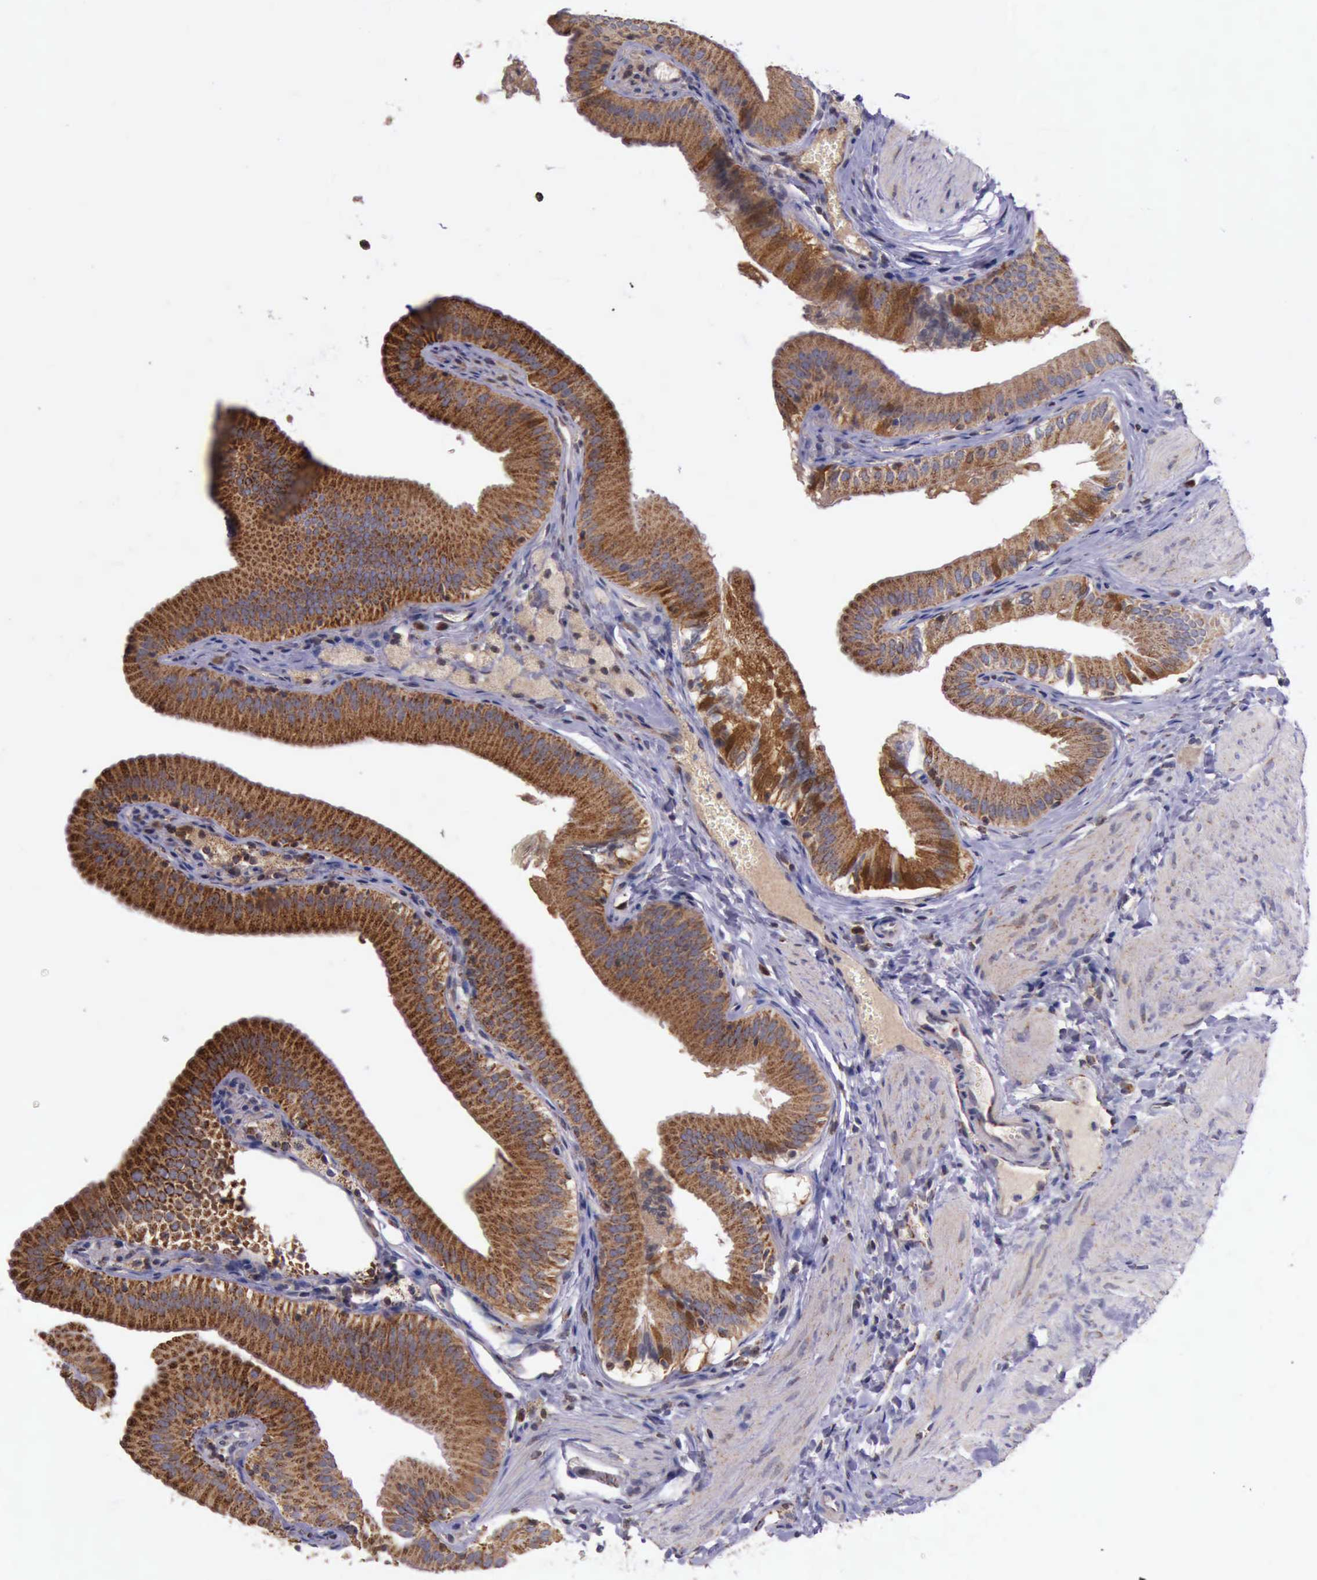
{"staining": {"intensity": "strong", "quantity": ">75%", "location": "cytoplasmic/membranous"}, "tissue": "gallbladder", "cell_type": "Glandular cells", "image_type": "normal", "snomed": [{"axis": "morphology", "description": "Normal tissue, NOS"}, {"axis": "topography", "description": "Gallbladder"}], "caption": "Unremarkable gallbladder displays strong cytoplasmic/membranous staining in about >75% of glandular cells, visualized by immunohistochemistry. The staining was performed using DAB (3,3'-diaminobenzidine), with brown indicating positive protein expression. Nuclei are stained blue with hematoxylin.", "gene": "TXN2", "patient": {"sex": "female", "age": 24}}